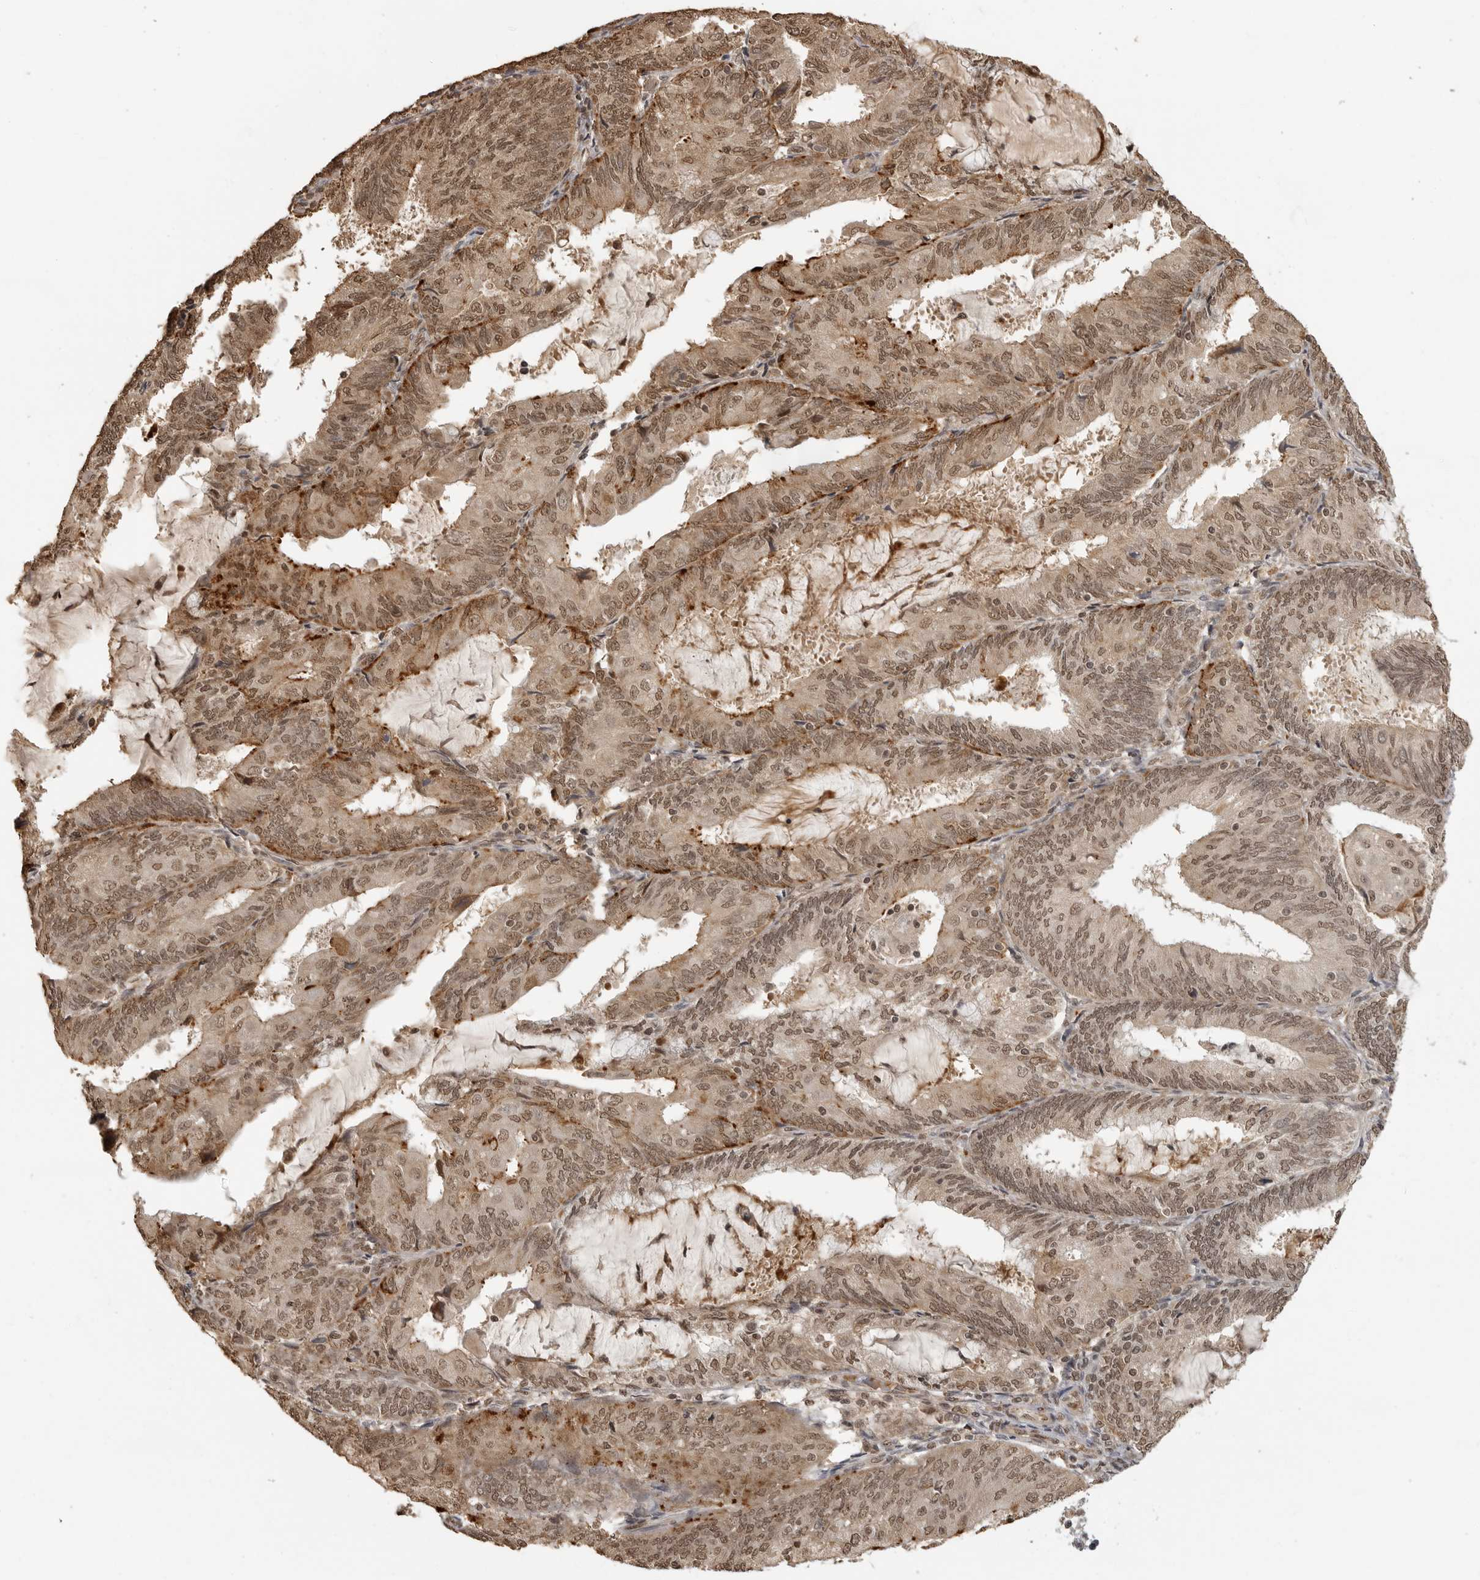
{"staining": {"intensity": "moderate", "quantity": ">75%", "location": "cytoplasmic/membranous,nuclear"}, "tissue": "endometrial cancer", "cell_type": "Tumor cells", "image_type": "cancer", "snomed": [{"axis": "morphology", "description": "Adenocarcinoma, NOS"}, {"axis": "topography", "description": "Endometrium"}], "caption": "A micrograph showing moderate cytoplasmic/membranous and nuclear expression in approximately >75% of tumor cells in endometrial cancer (adenocarcinoma), as visualized by brown immunohistochemical staining.", "gene": "CLOCK", "patient": {"sex": "female", "age": 81}}